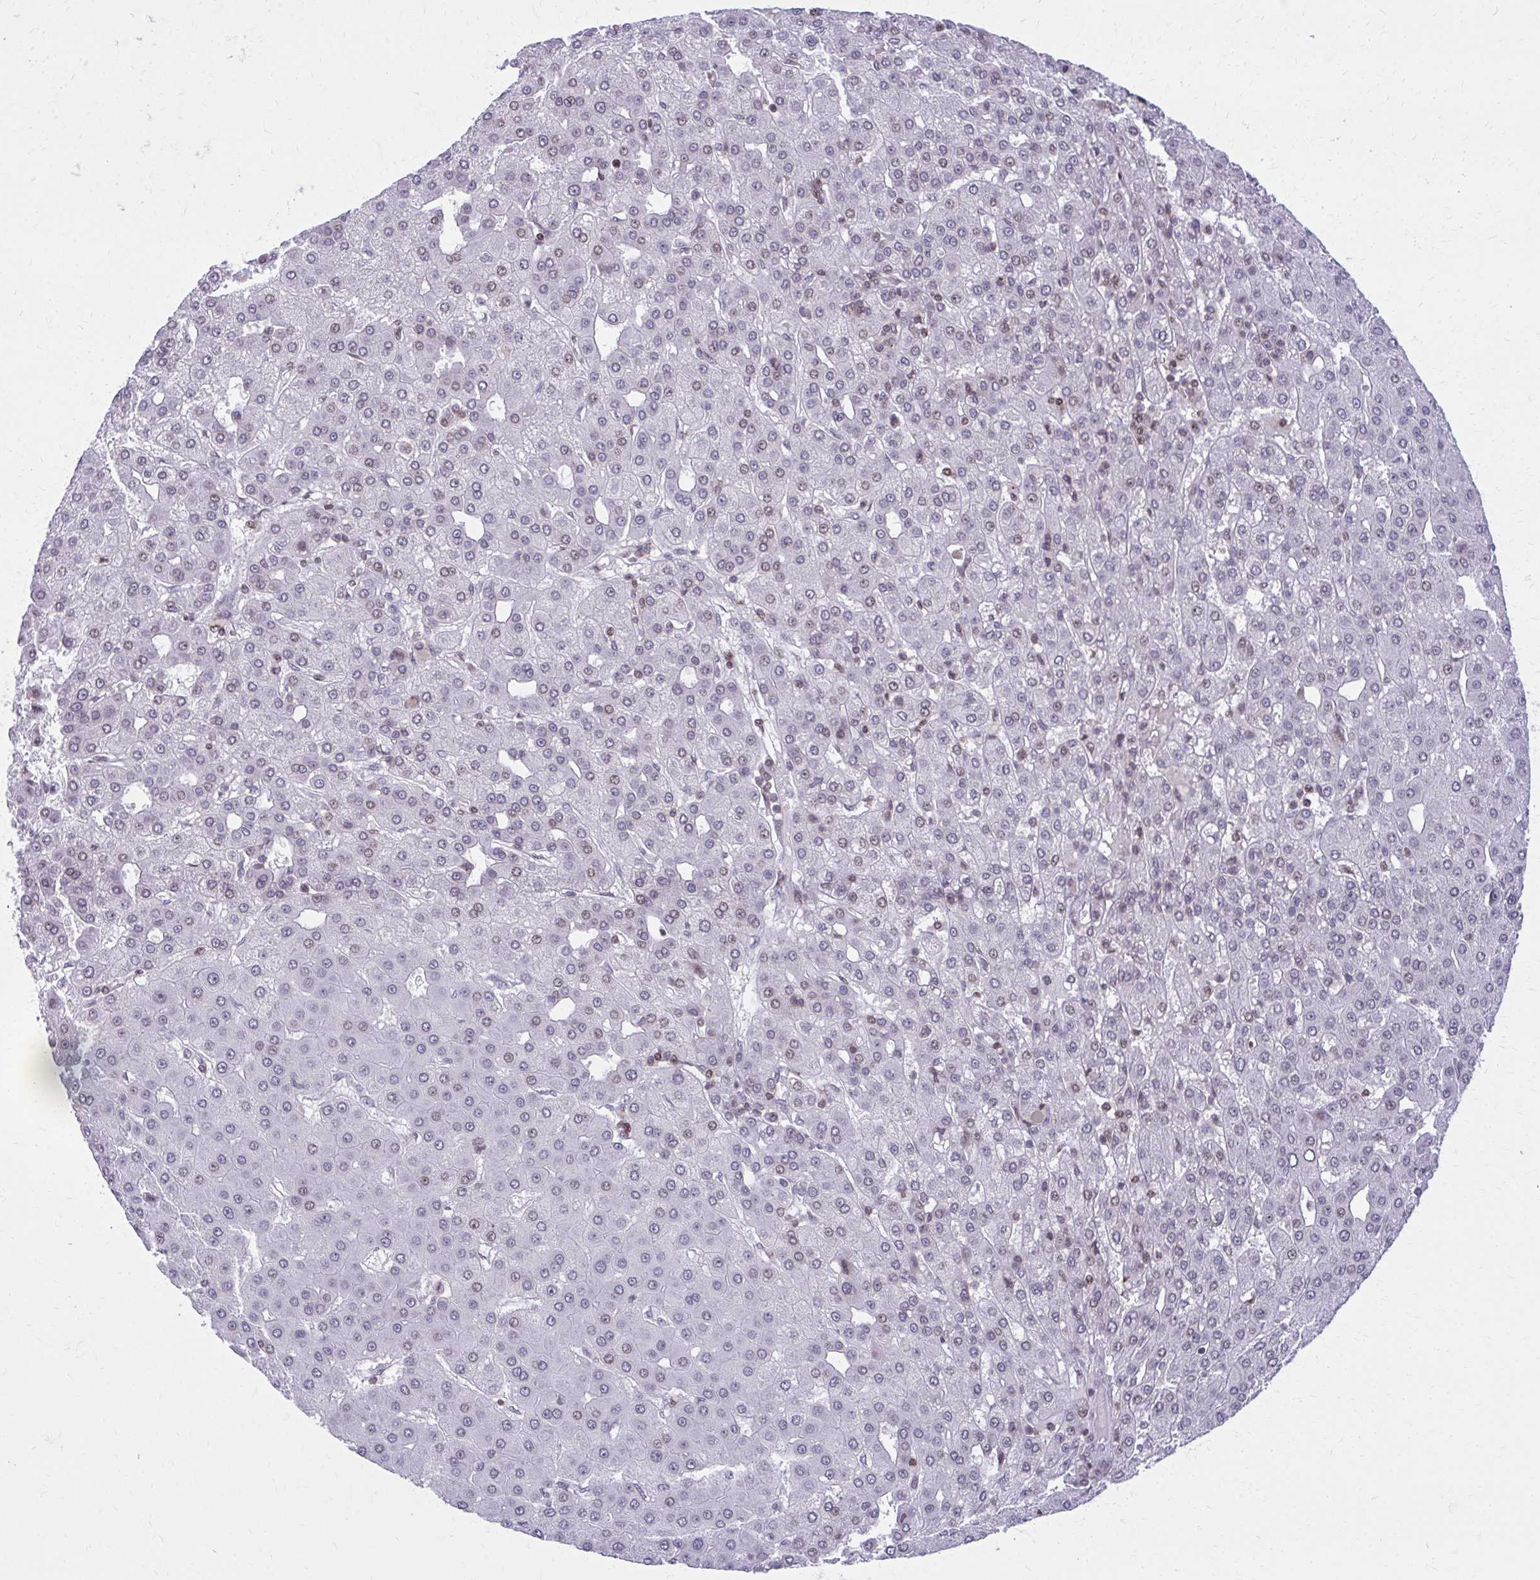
{"staining": {"intensity": "weak", "quantity": "25%-75%", "location": "nuclear"}, "tissue": "liver cancer", "cell_type": "Tumor cells", "image_type": "cancer", "snomed": [{"axis": "morphology", "description": "Carcinoma, Hepatocellular, NOS"}, {"axis": "topography", "description": "Liver"}], "caption": "Weak nuclear protein expression is appreciated in about 25%-75% of tumor cells in hepatocellular carcinoma (liver).", "gene": "AP5M1", "patient": {"sex": "male", "age": 65}}